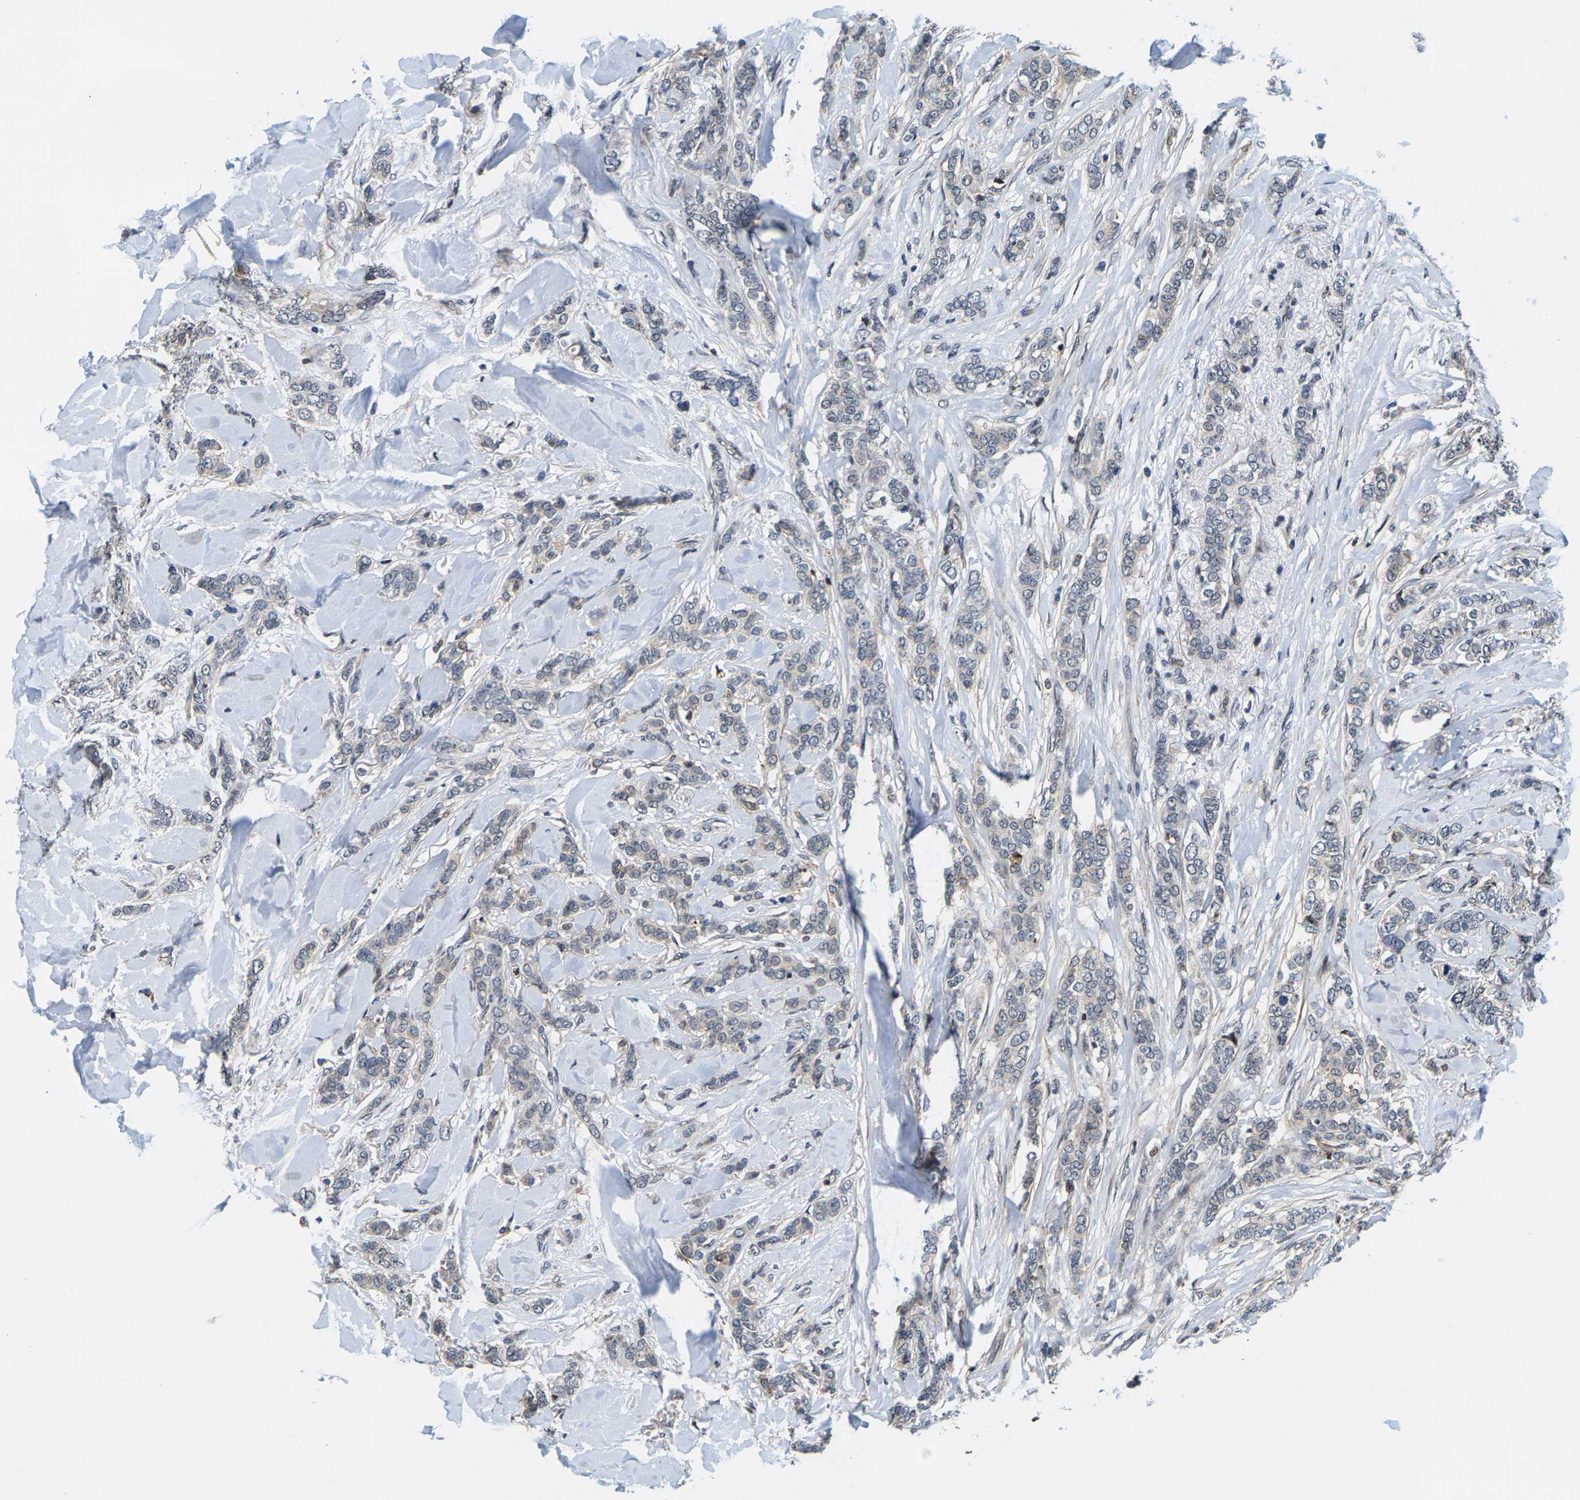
{"staining": {"intensity": "weak", "quantity": "<25%", "location": "cytoplasmic/membranous"}, "tissue": "breast cancer", "cell_type": "Tumor cells", "image_type": "cancer", "snomed": [{"axis": "morphology", "description": "Lobular carcinoma"}, {"axis": "topography", "description": "Skin"}, {"axis": "topography", "description": "Breast"}], "caption": "Histopathology image shows no significant protein staining in tumor cells of breast lobular carcinoma.", "gene": "GTPBP10", "patient": {"sex": "female", "age": 46}}